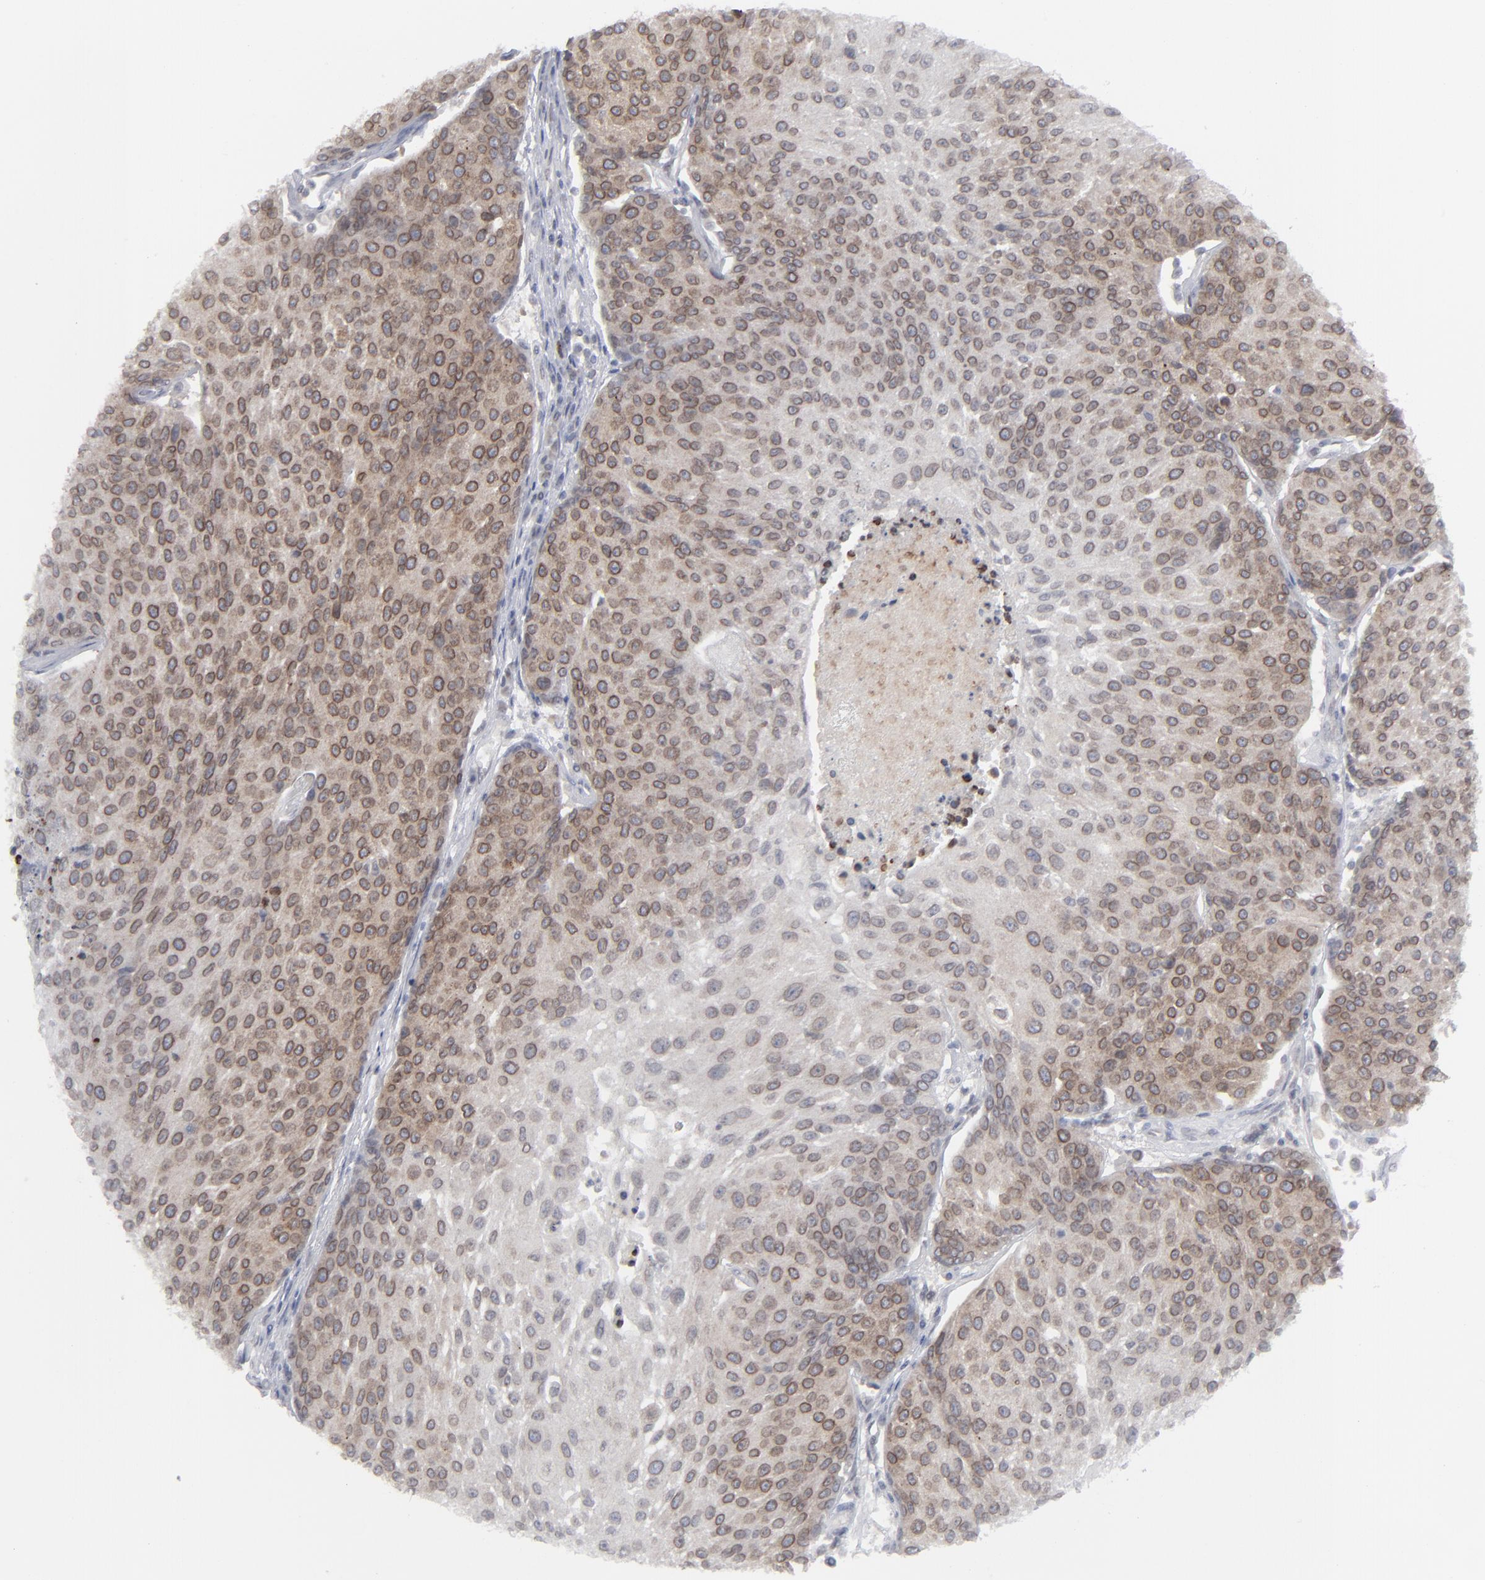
{"staining": {"intensity": "strong", "quantity": ">75%", "location": "cytoplasmic/membranous"}, "tissue": "urothelial cancer", "cell_type": "Tumor cells", "image_type": "cancer", "snomed": [{"axis": "morphology", "description": "Urothelial carcinoma, High grade"}, {"axis": "topography", "description": "Urinary bladder"}], "caption": "Approximately >75% of tumor cells in human high-grade urothelial carcinoma exhibit strong cytoplasmic/membranous protein expression as visualized by brown immunohistochemical staining.", "gene": "NUP88", "patient": {"sex": "female", "age": 85}}